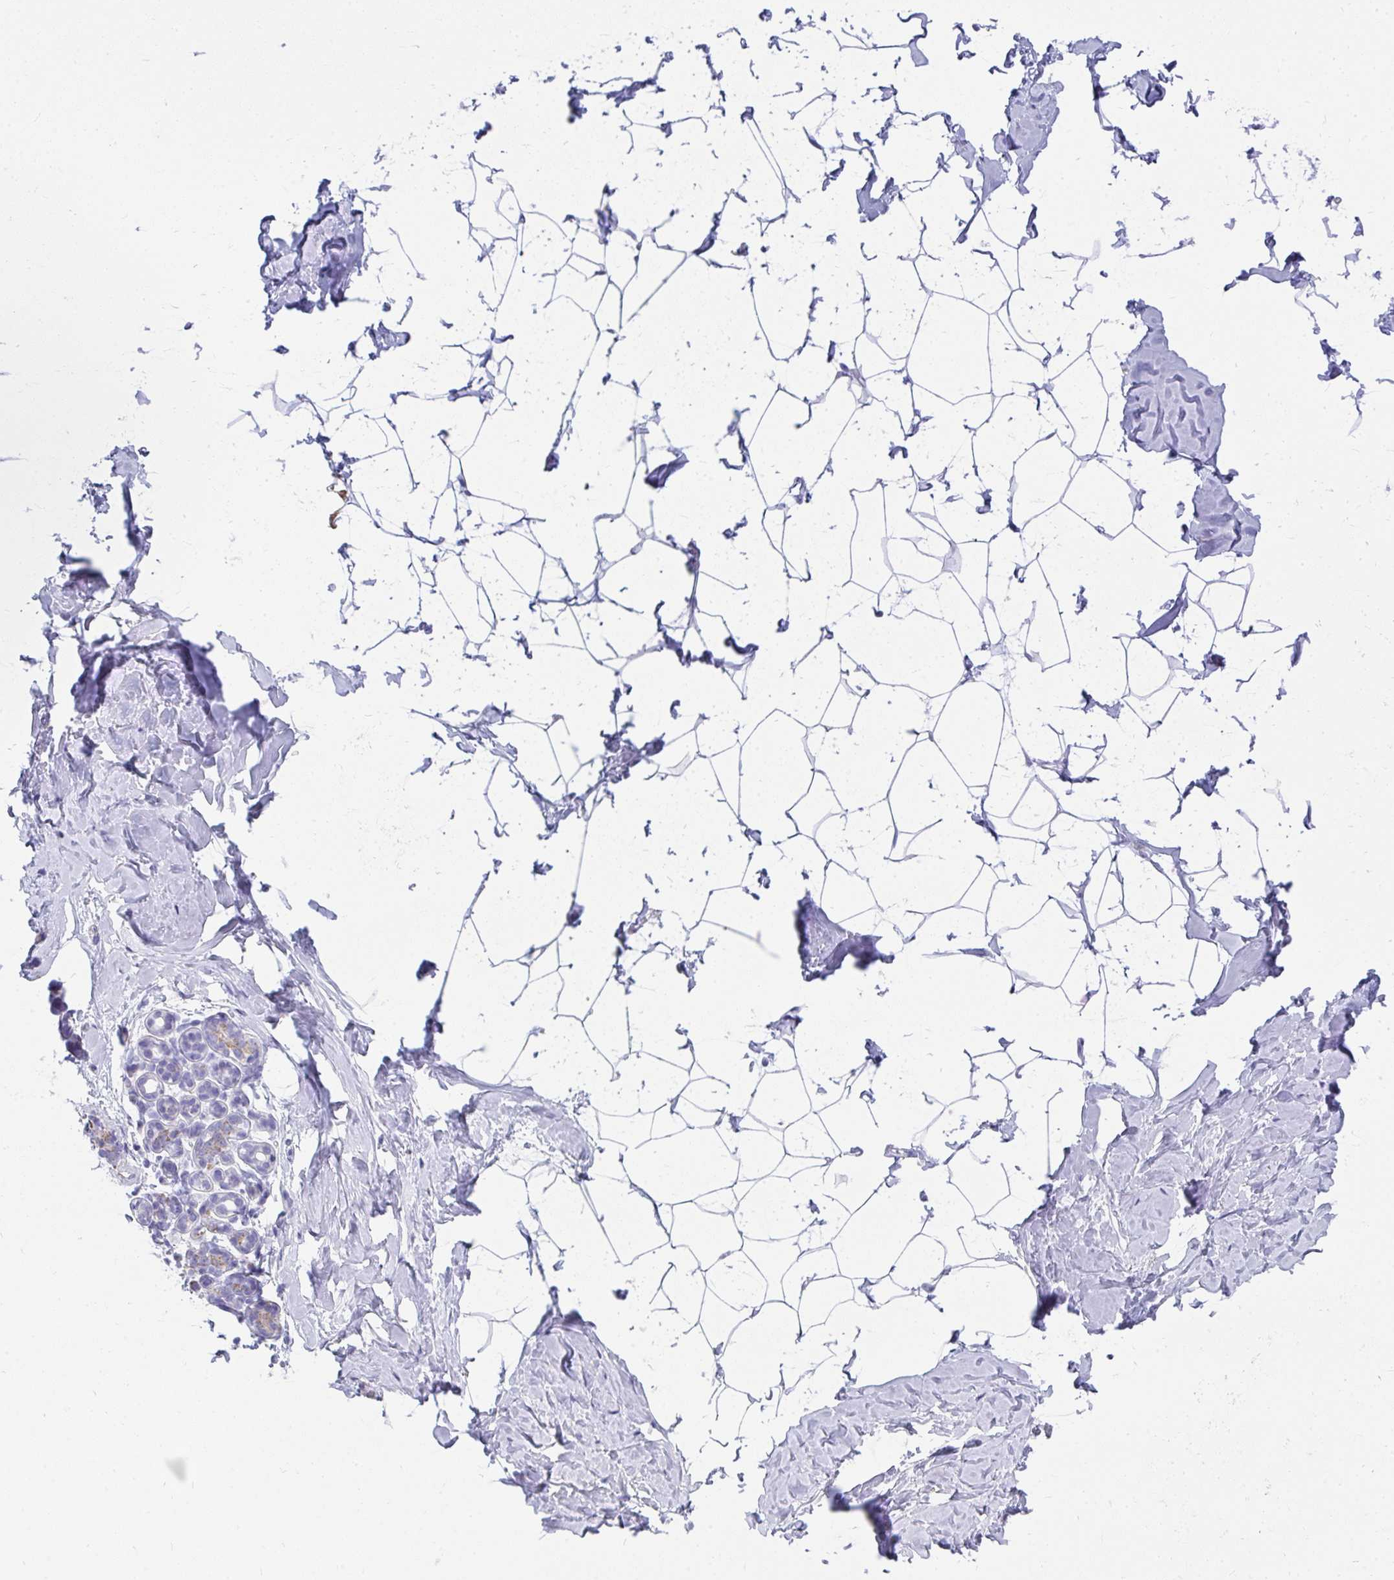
{"staining": {"intensity": "negative", "quantity": "none", "location": "none"}, "tissue": "breast", "cell_type": "Adipocytes", "image_type": "normal", "snomed": [{"axis": "morphology", "description": "Normal tissue, NOS"}, {"axis": "topography", "description": "Breast"}], "caption": "This is an immunohistochemistry (IHC) micrograph of unremarkable breast. There is no expression in adipocytes.", "gene": "SLC6A1", "patient": {"sex": "female", "age": 32}}